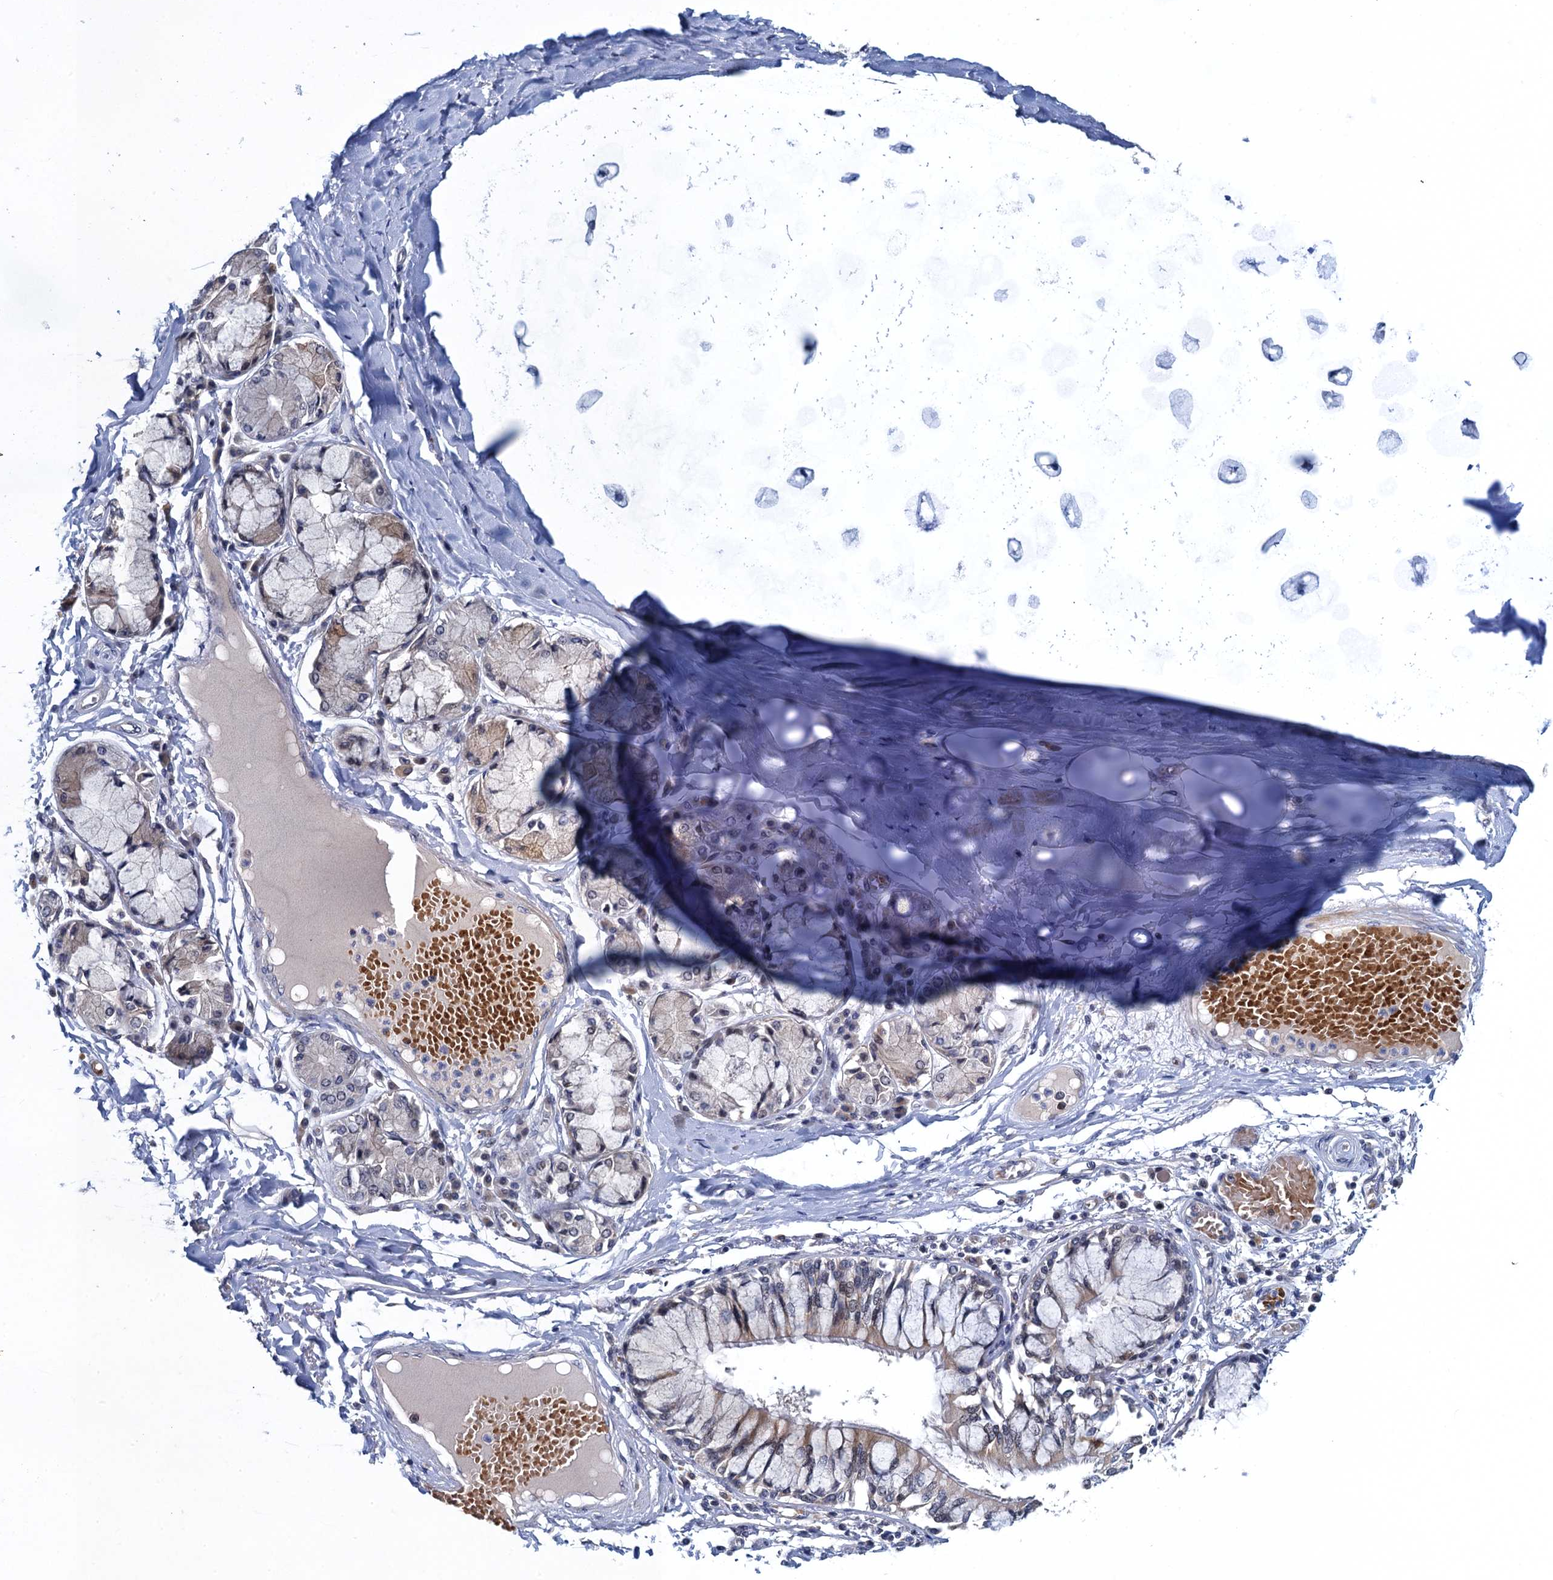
{"staining": {"intensity": "negative", "quantity": "none", "location": "none"}, "tissue": "adipose tissue", "cell_type": "Adipocytes", "image_type": "normal", "snomed": [{"axis": "morphology", "description": "Normal tissue, NOS"}, {"axis": "topography", "description": "Cartilage tissue"}, {"axis": "topography", "description": "Bronchus"}, {"axis": "topography", "description": "Lung"}, {"axis": "topography", "description": "Peripheral nerve tissue"}], "caption": "The image demonstrates no significant positivity in adipocytes of adipose tissue.", "gene": "ATOSA", "patient": {"sex": "female", "age": 49}}